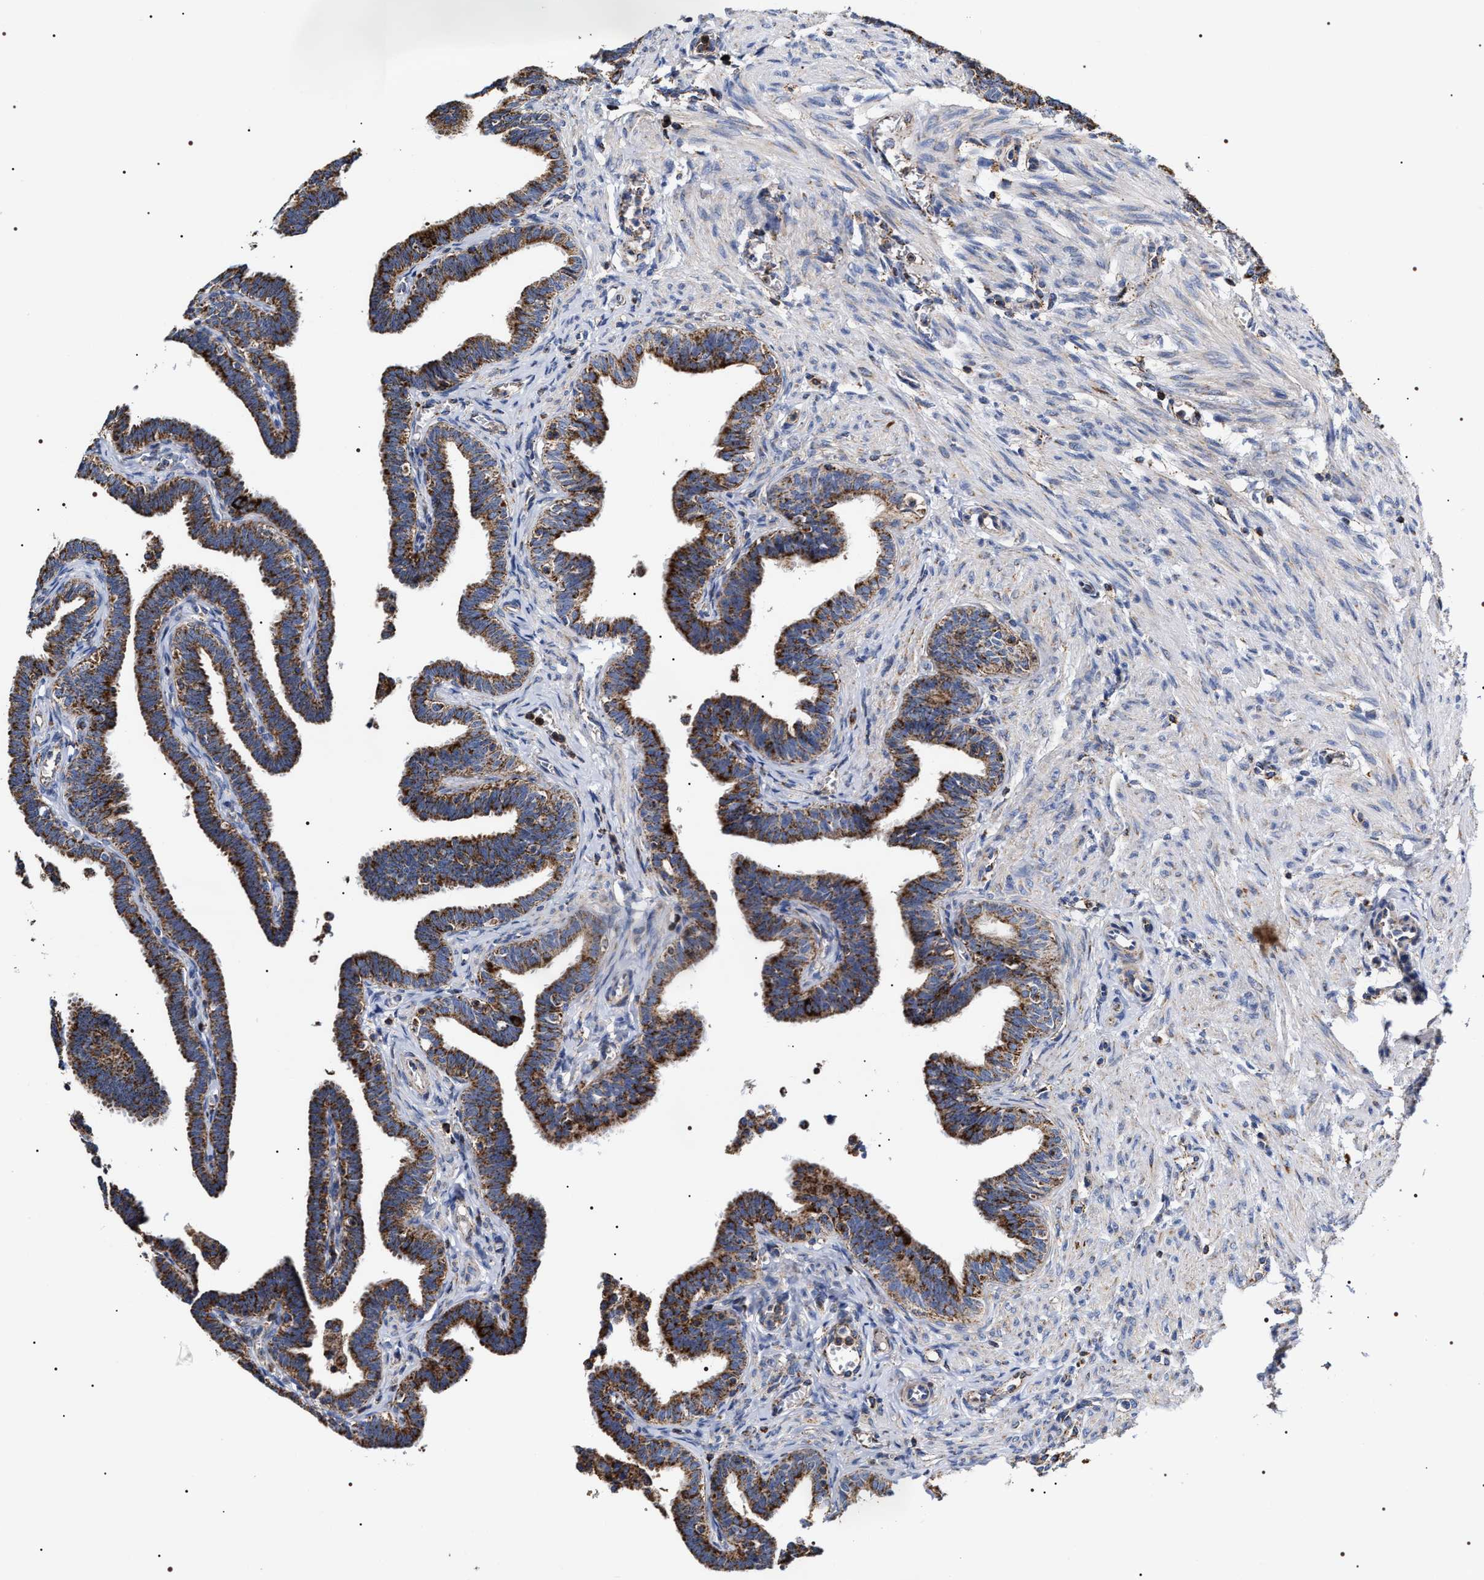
{"staining": {"intensity": "strong", "quantity": ">75%", "location": "cytoplasmic/membranous"}, "tissue": "fallopian tube", "cell_type": "Glandular cells", "image_type": "normal", "snomed": [{"axis": "morphology", "description": "Normal tissue, NOS"}, {"axis": "topography", "description": "Fallopian tube"}, {"axis": "topography", "description": "Ovary"}], "caption": "Immunohistochemical staining of unremarkable fallopian tube displays strong cytoplasmic/membranous protein expression in approximately >75% of glandular cells. (DAB IHC, brown staining for protein, blue staining for nuclei).", "gene": "COG5", "patient": {"sex": "female", "age": 23}}